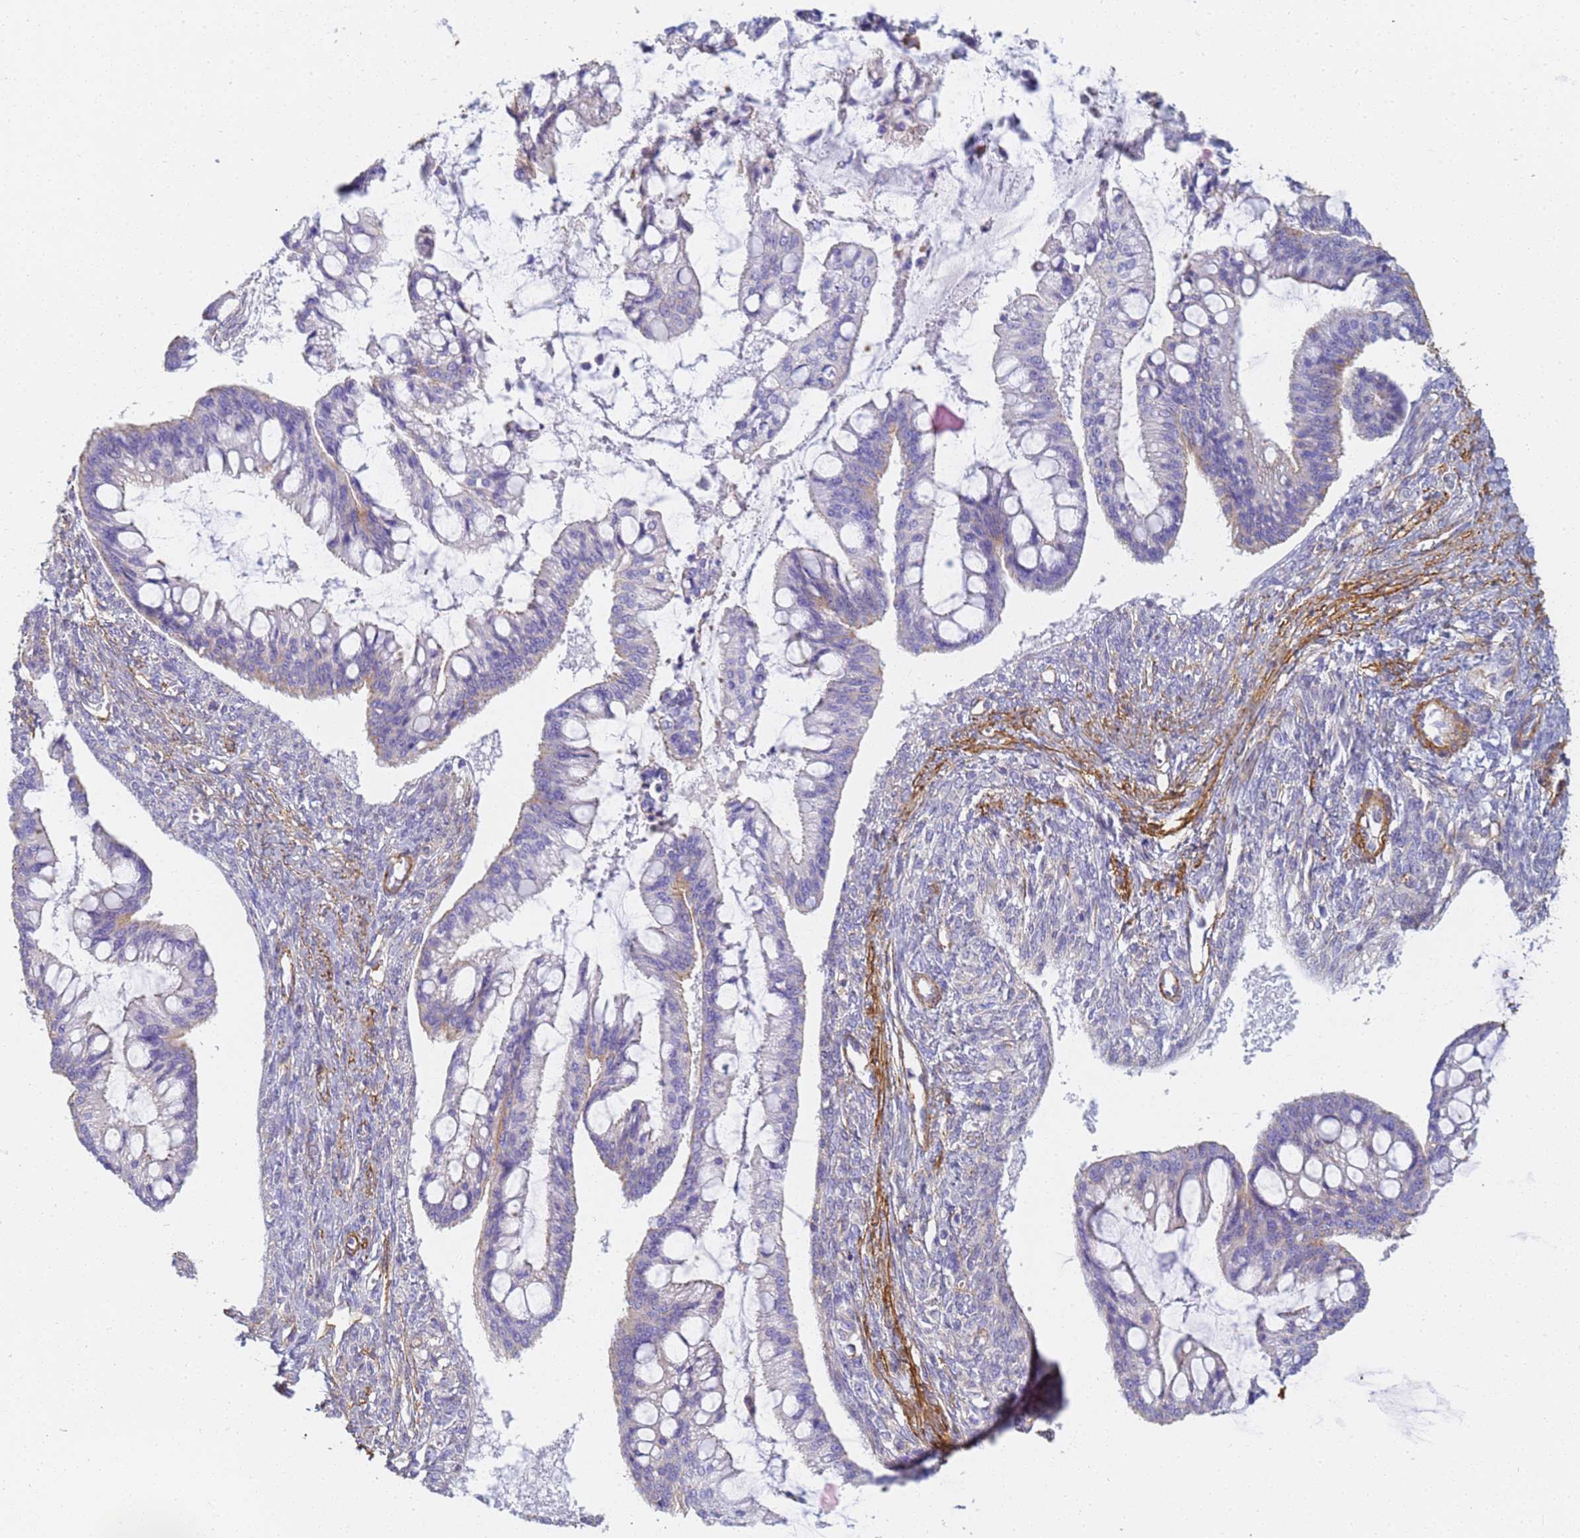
{"staining": {"intensity": "weak", "quantity": "<25%", "location": "cytoplasmic/membranous"}, "tissue": "ovarian cancer", "cell_type": "Tumor cells", "image_type": "cancer", "snomed": [{"axis": "morphology", "description": "Cystadenocarcinoma, mucinous, NOS"}, {"axis": "topography", "description": "Ovary"}], "caption": "Immunohistochemical staining of human mucinous cystadenocarcinoma (ovarian) demonstrates no significant positivity in tumor cells.", "gene": "TPM1", "patient": {"sex": "female", "age": 73}}